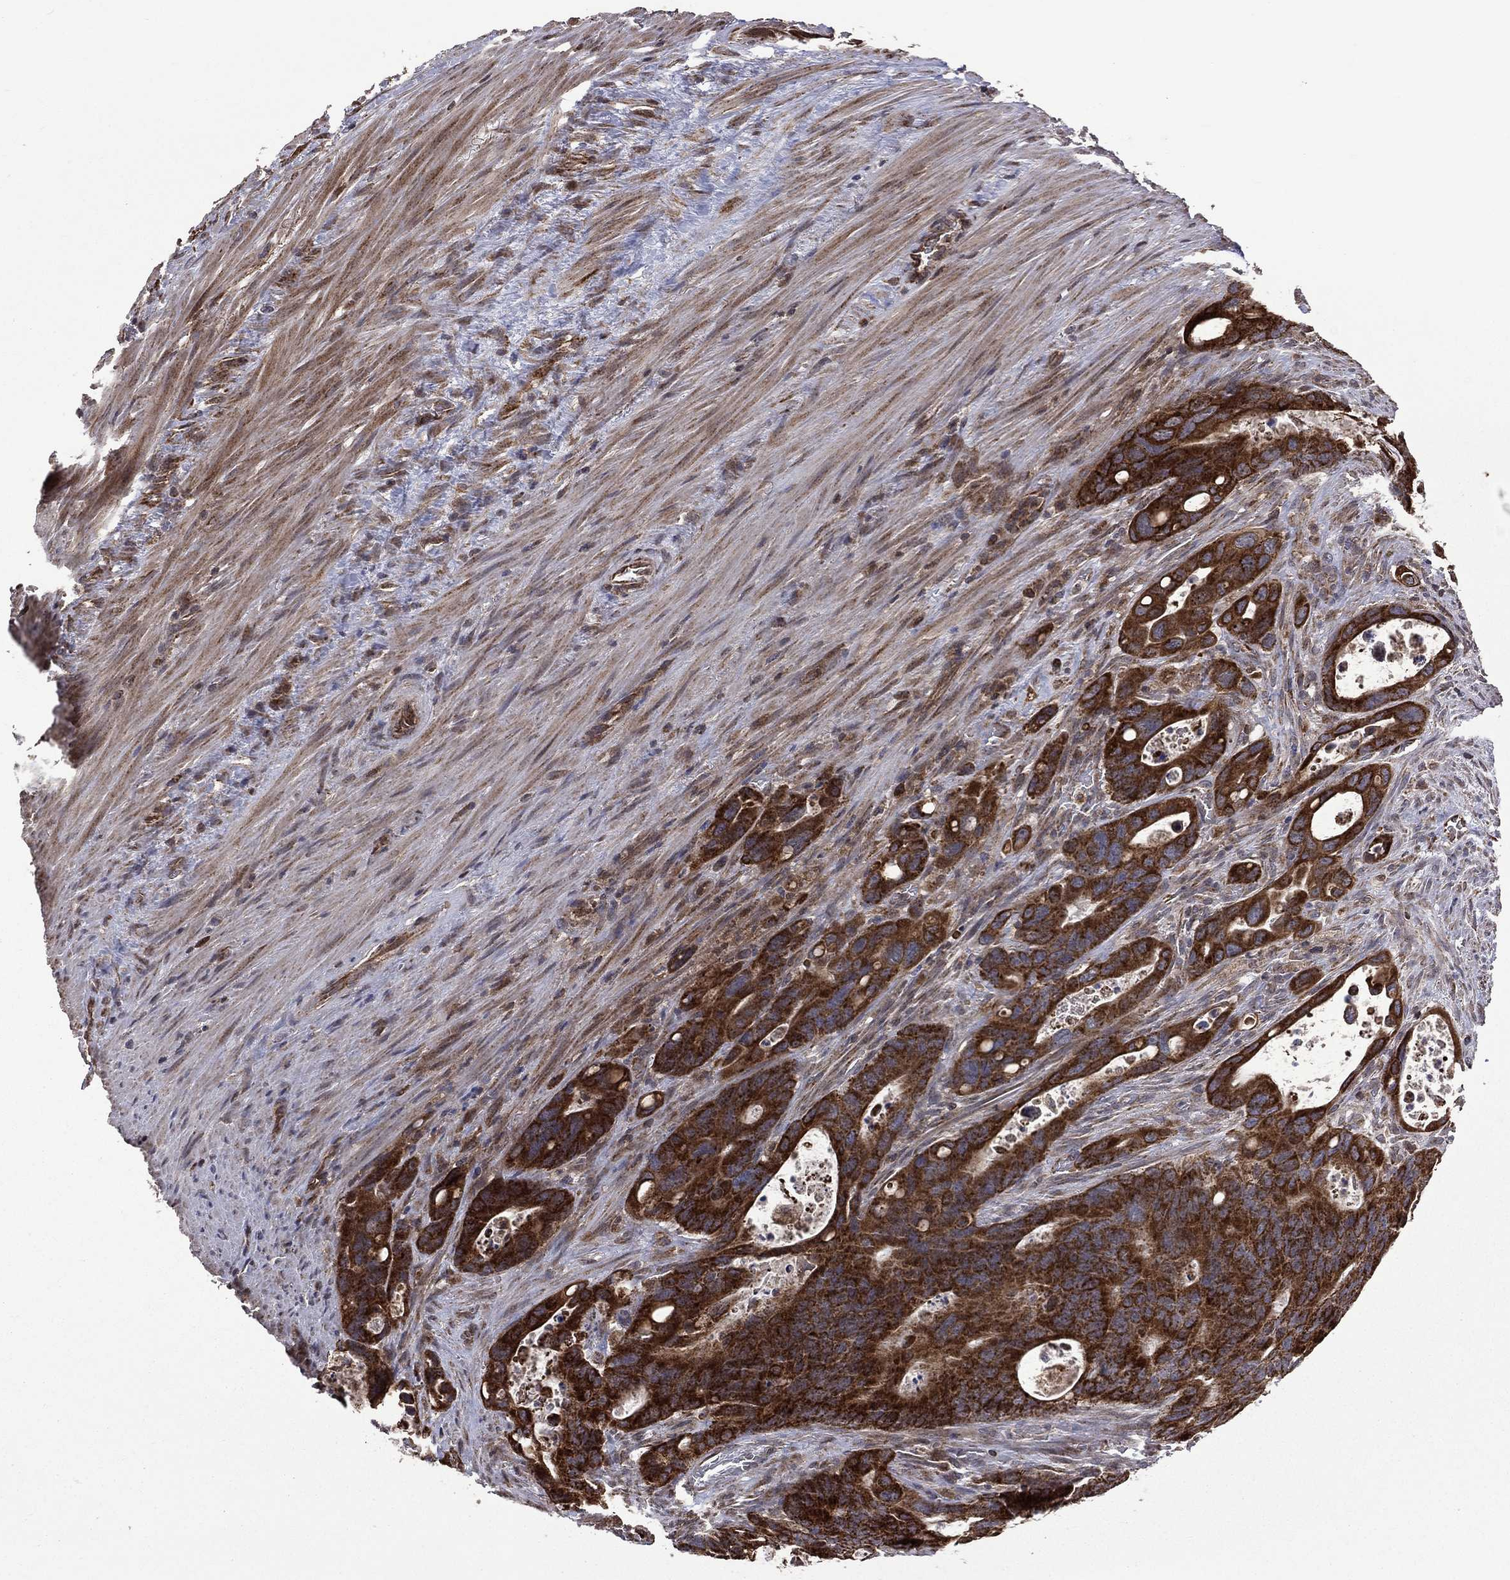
{"staining": {"intensity": "strong", "quantity": ">75%", "location": "cytoplasmic/membranous"}, "tissue": "colorectal cancer", "cell_type": "Tumor cells", "image_type": "cancer", "snomed": [{"axis": "morphology", "description": "Adenocarcinoma, NOS"}, {"axis": "topography", "description": "Rectum"}], "caption": "The image shows a brown stain indicating the presence of a protein in the cytoplasmic/membranous of tumor cells in adenocarcinoma (colorectal). The protein of interest is shown in brown color, while the nuclei are stained blue.", "gene": "GIMAP6", "patient": {"sex": "male", "age": 64}}